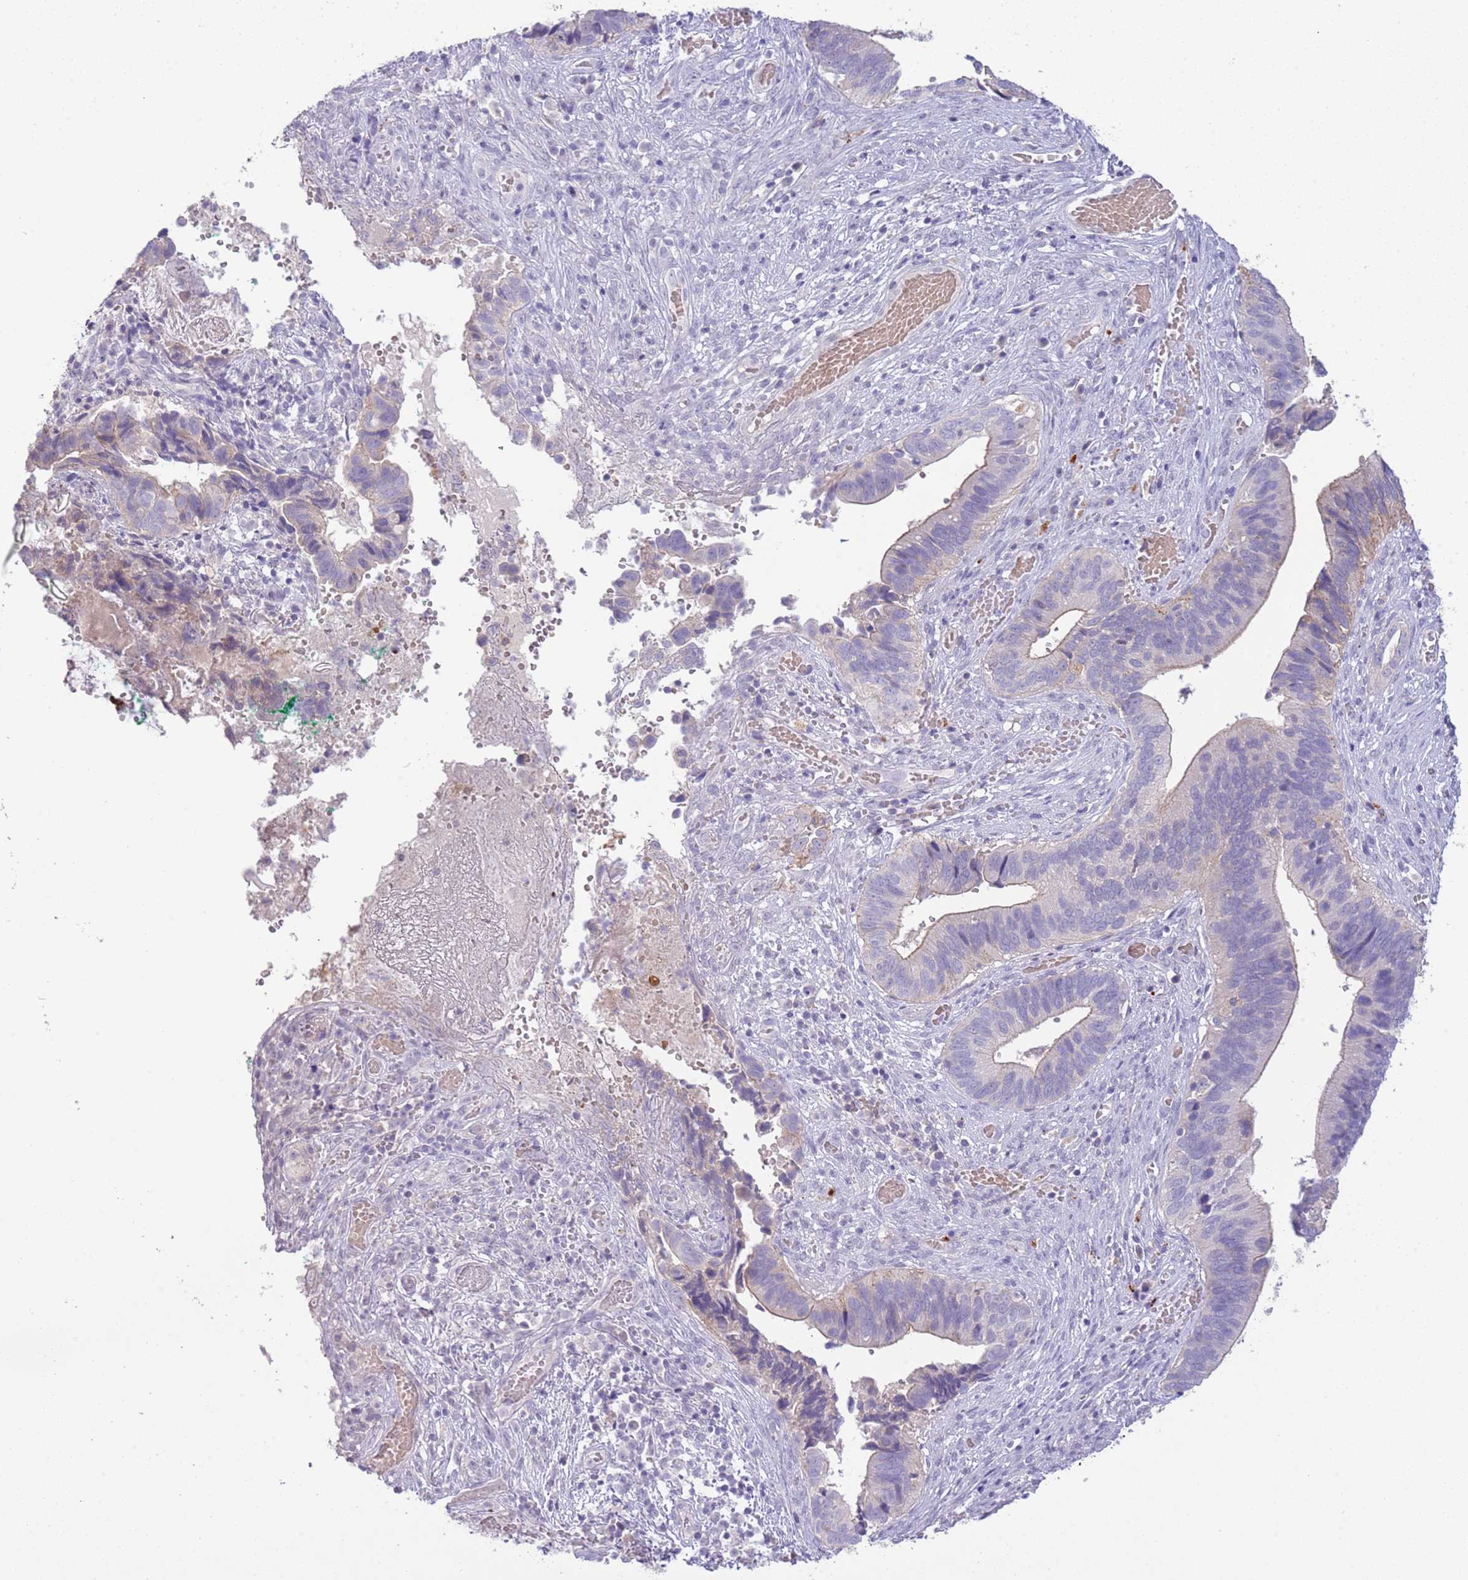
{"staining": {"intensity": "negative", "quantity": "none", "location": "none"}, "tissue": "cervical cancer", "cell_type": "Tumor cells", "image_type": "cancer", "snomed": [{"axis": "morphology", "description": "Adenocarcinoma, NOS"}, {"axis": "topography", "description": "Cervix"}], "caption": "Cervical cancer was stained to show a protein in brown. There is no significant positivity in tumor cells.", "gene": "ABHD17A", "patient": {"sex": "female", "age": 42}}